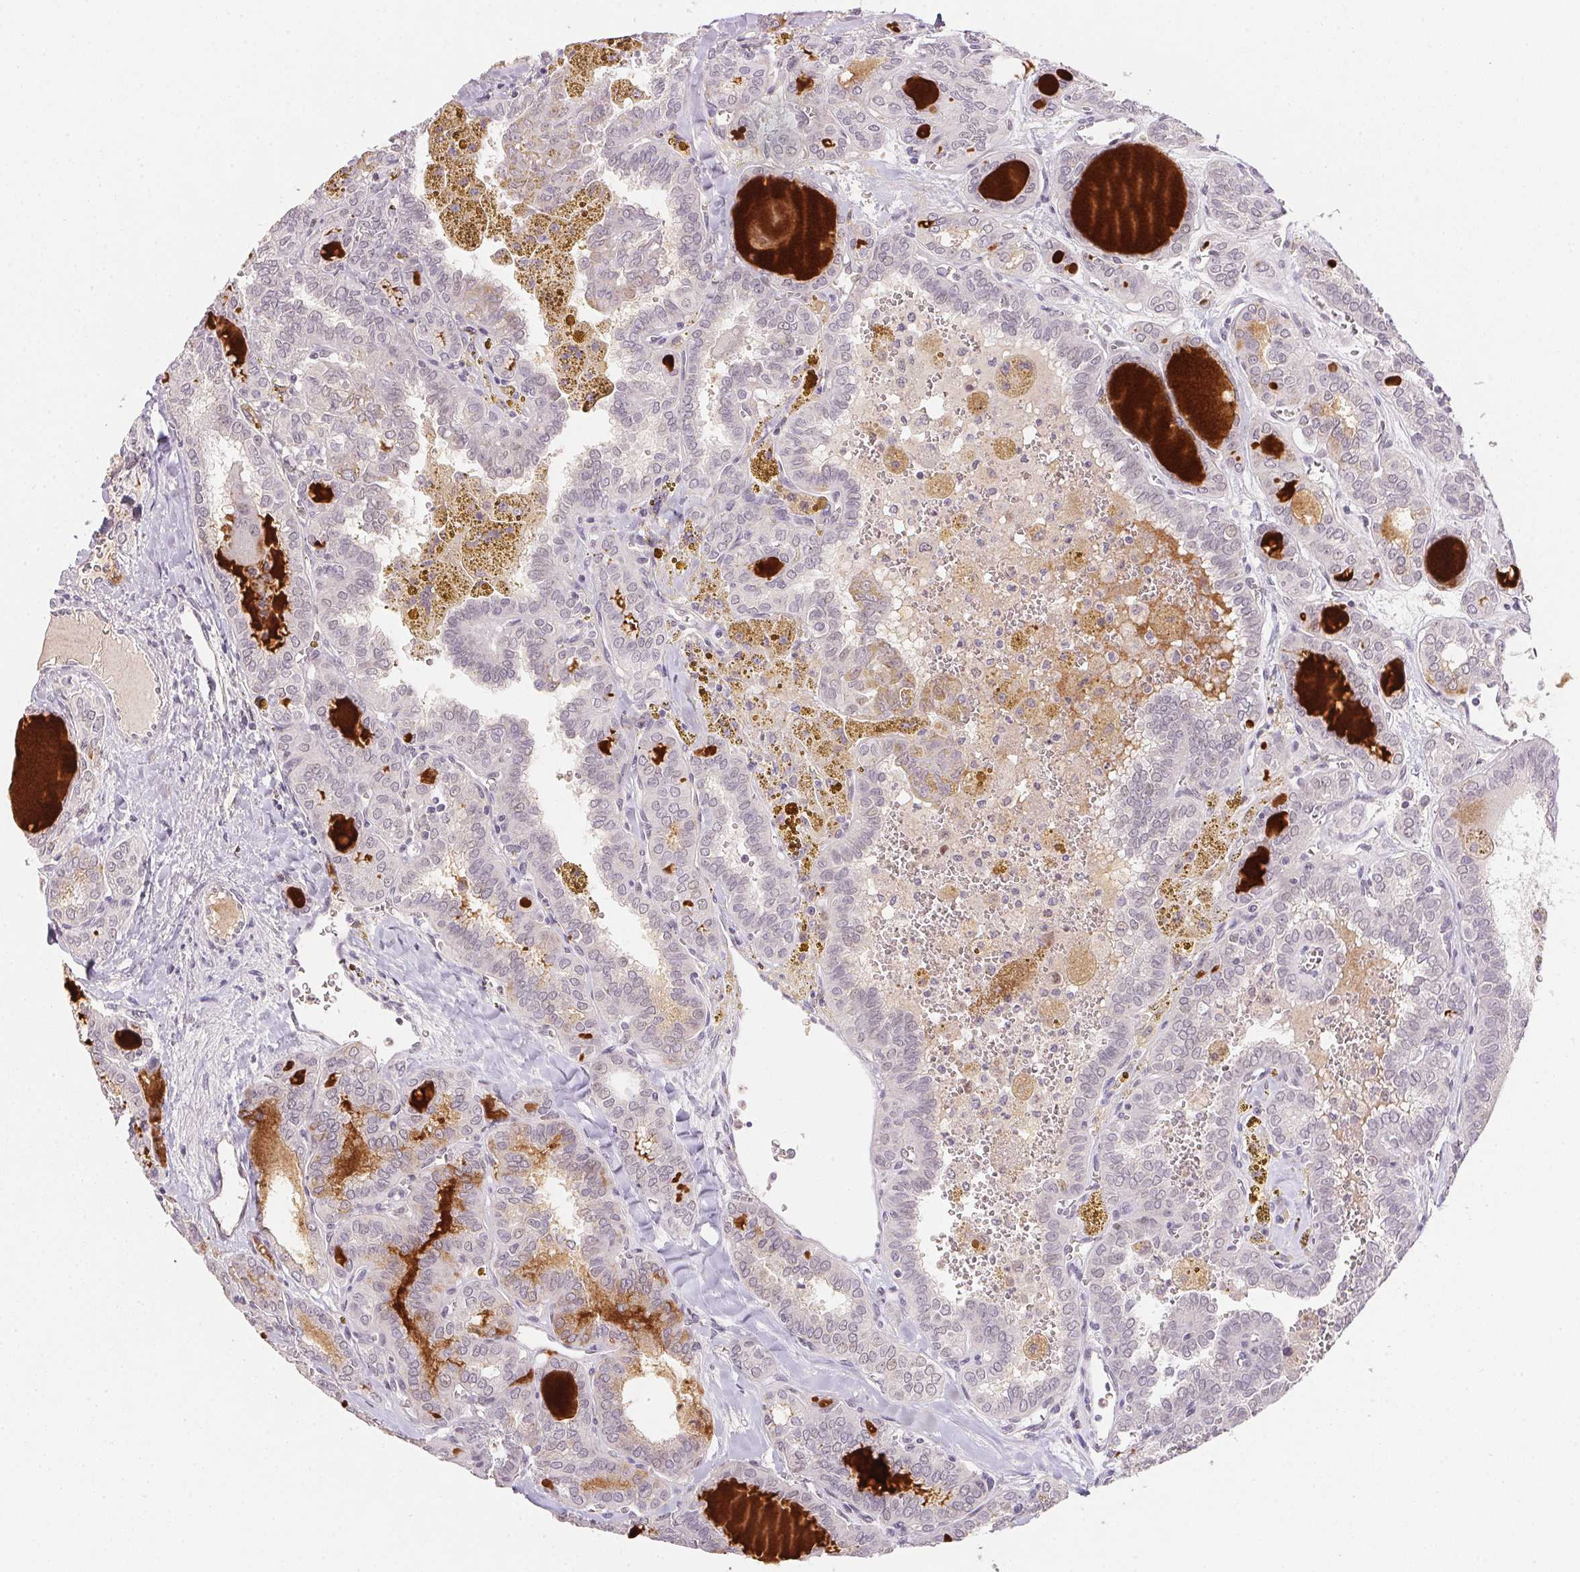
{"staining": {"intensity": "negative", "quantity": "none", "location": "none"}, "tissue": "thyroid cancer", "cell_type": "Tumor cells", "image_type": "cancer", "snomed": [{"axis": "morphology", "description": "Papillary adenocarcinoma, NOS"}, {"axis": "topography", "description": "Thyroid gland"}], "caption": "Immunohistochemistry of human thyroid cancer (papillary adenocarcinoma) displays no expression in tumor cells.", "gene": "POLR3G", "patient": {"sex": "female", "age": 41}}